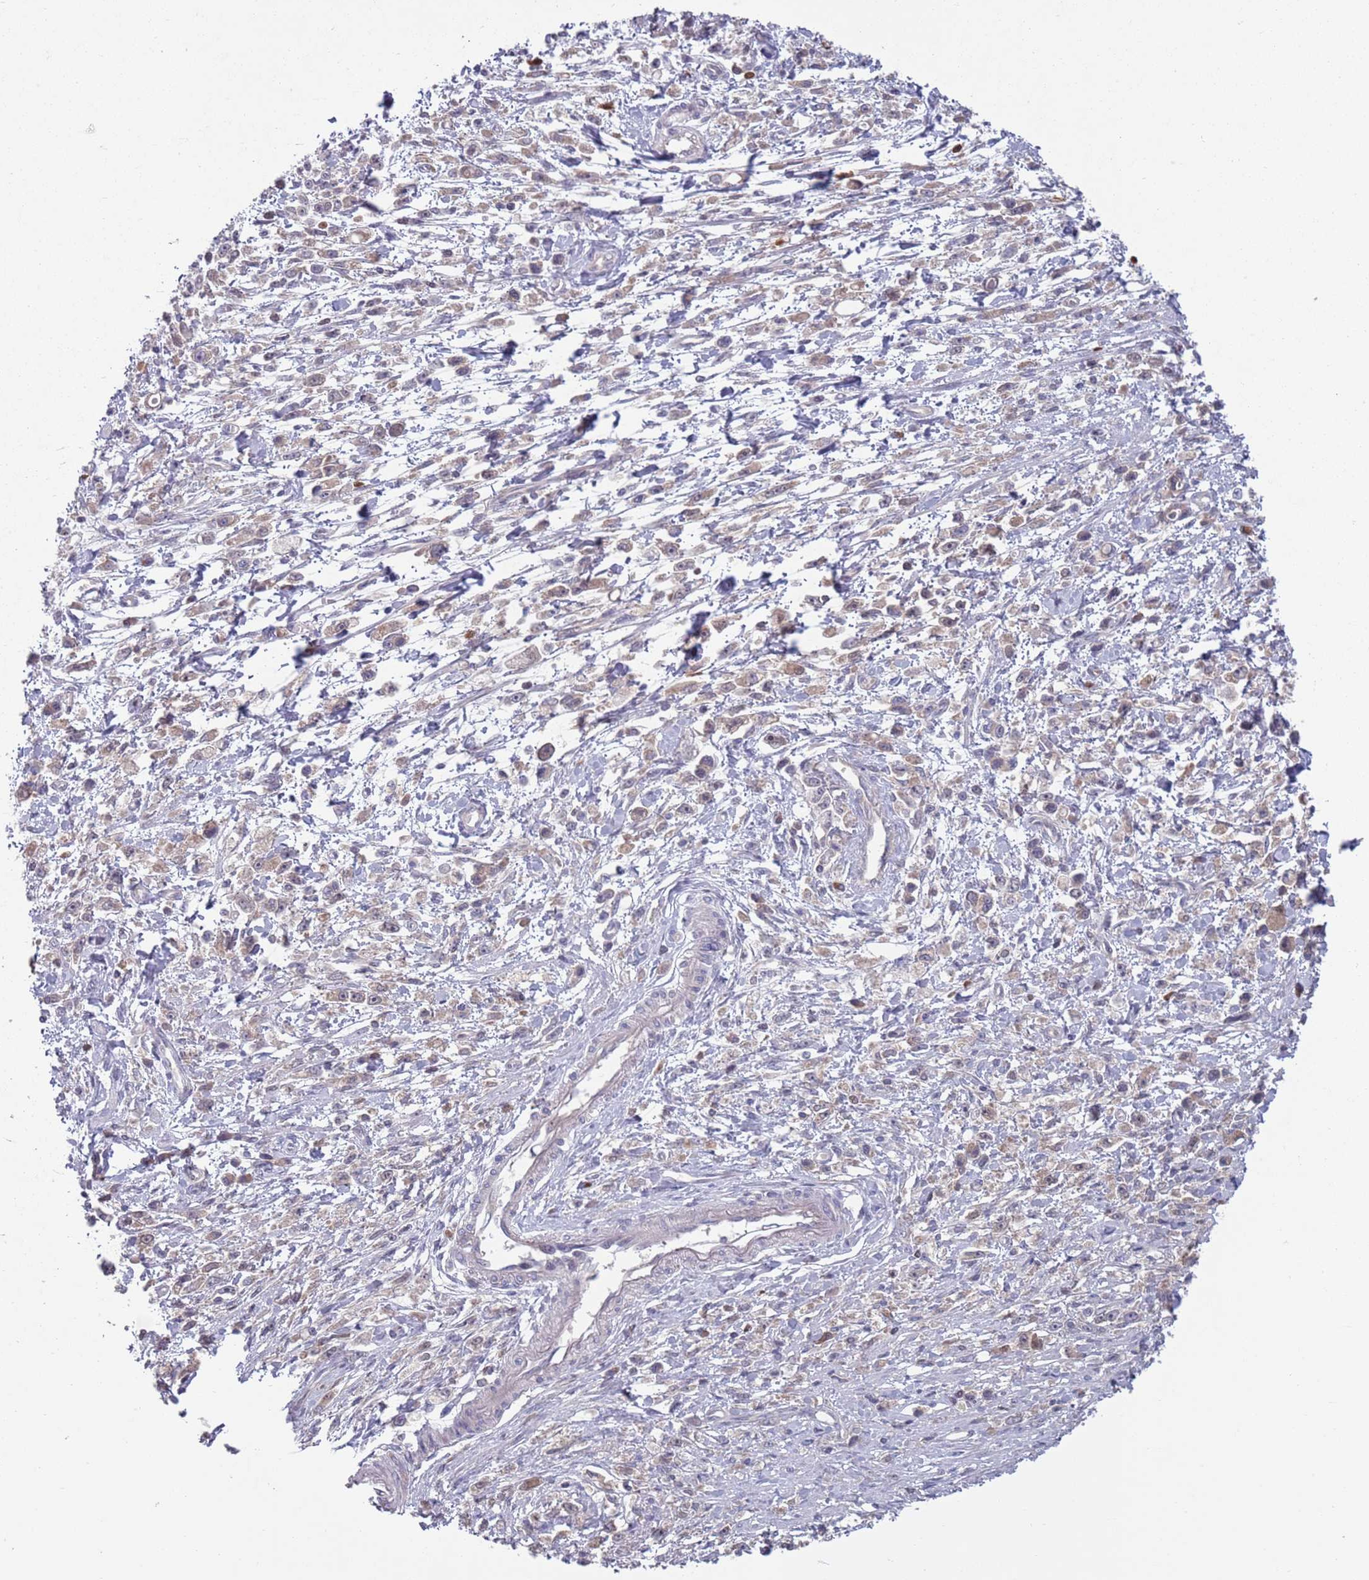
{"staining": {"intensity": "weak", "quantity": "25%-75%", "location": "cytoplasmic/membranous"}, "tissue": "stomach cancer", "cell_type": "Tumor cells", "image_type": "cancer", "snomed": [{"axis": "morphology", "description": "Adenocarcinoma, NOS"}, {"axis": "topography", "description": "Stomach"}], "caption": "A high-resolution photomicrograph shows IHC staining of stomach cancer, which reveals weak cytoplasmic/membranous staining in about 25%-75% of tumor cells.", "gene": "TYW1", "patient": {"sex": "female", "age": 59}}